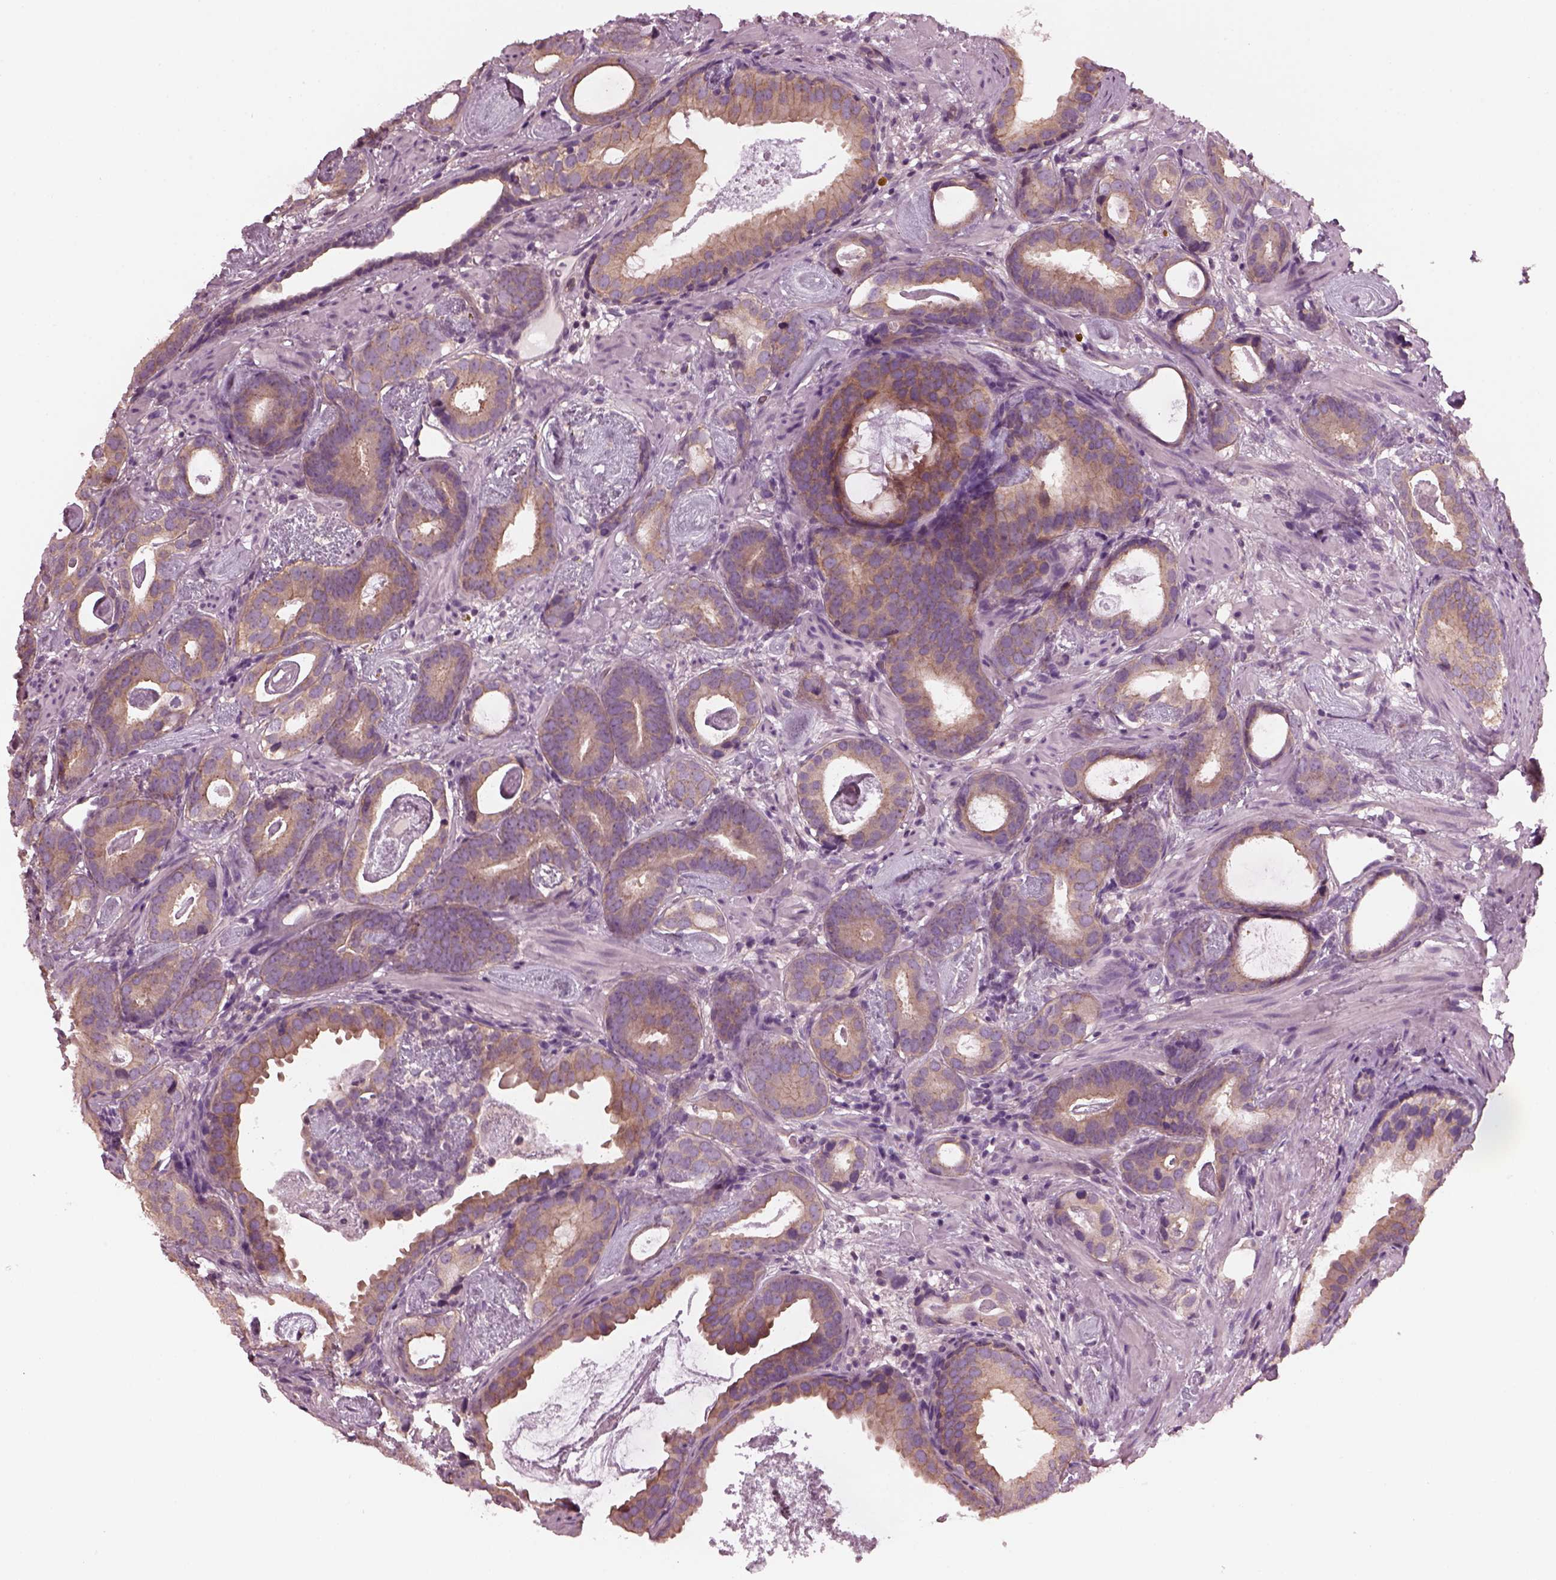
{"staining": {"intensity": "moderate", "quantity": ">75%", "location": "cytoplasmic/membranous"}, "tissue": "prostate cancer", "cell_type": "Tumor cells", "image_type": "cancer", "snomed": [{"axis": "morphology", "description": "Adenocarcinoma, Low grade"}, {"axis": "topography", "description": "Prostate and seminal vesicle, NOS"}], "caption": "IHC of human low-grade adenocarcinoma (prostate) shows medium levels of moderate cytoplasmic/membranous positivity in about >75% of tumor cells. (Stains: DAB (3,3'-diaminobenzidine) in brown, nuclei in blue, Microscopy: brightfield microscopy at high magnification).", "gene": "ODAD1", "patient": {"sex": "male", "age": 71}}